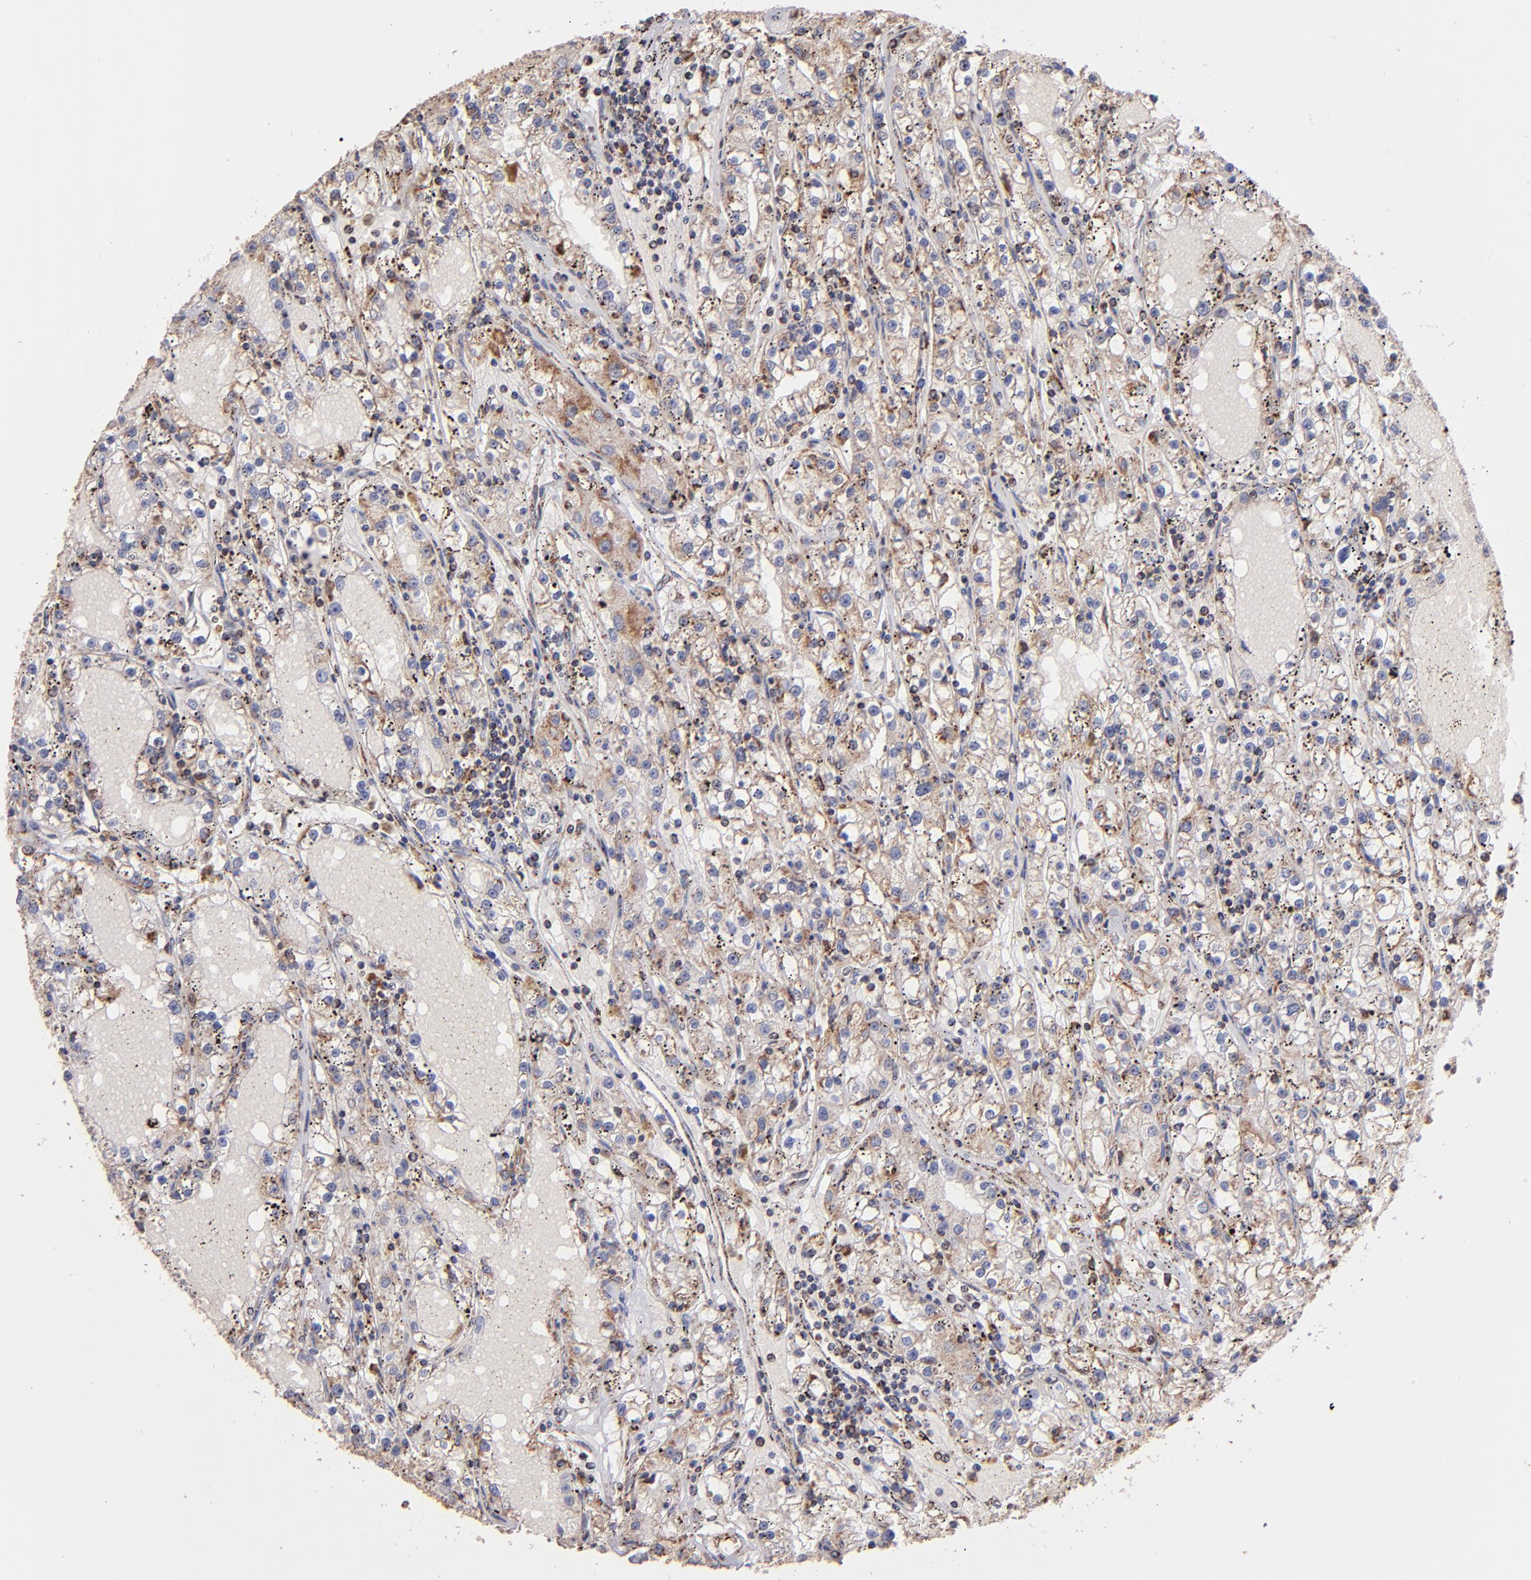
{"staining": {"intensity": "moderate", "quantity": "25%-75%", "location": "cytoplasmic/membranous"}, "tissue": "renal cancer", "cell_type": "Tumor cells", "image_type": "cancer", "snomed": [{"axis": "morphology", "description": "Adenocarcinoma, NOS"}, {"axis": "topography", "description": "Kidney"}], "caption": "Moderate cytoplasmic/membranous expression is seen in approximately 25%-75% of tumor cells in renal cancer.", "gene": "DLST", "patient": {"sex": "male", "age": 56}}